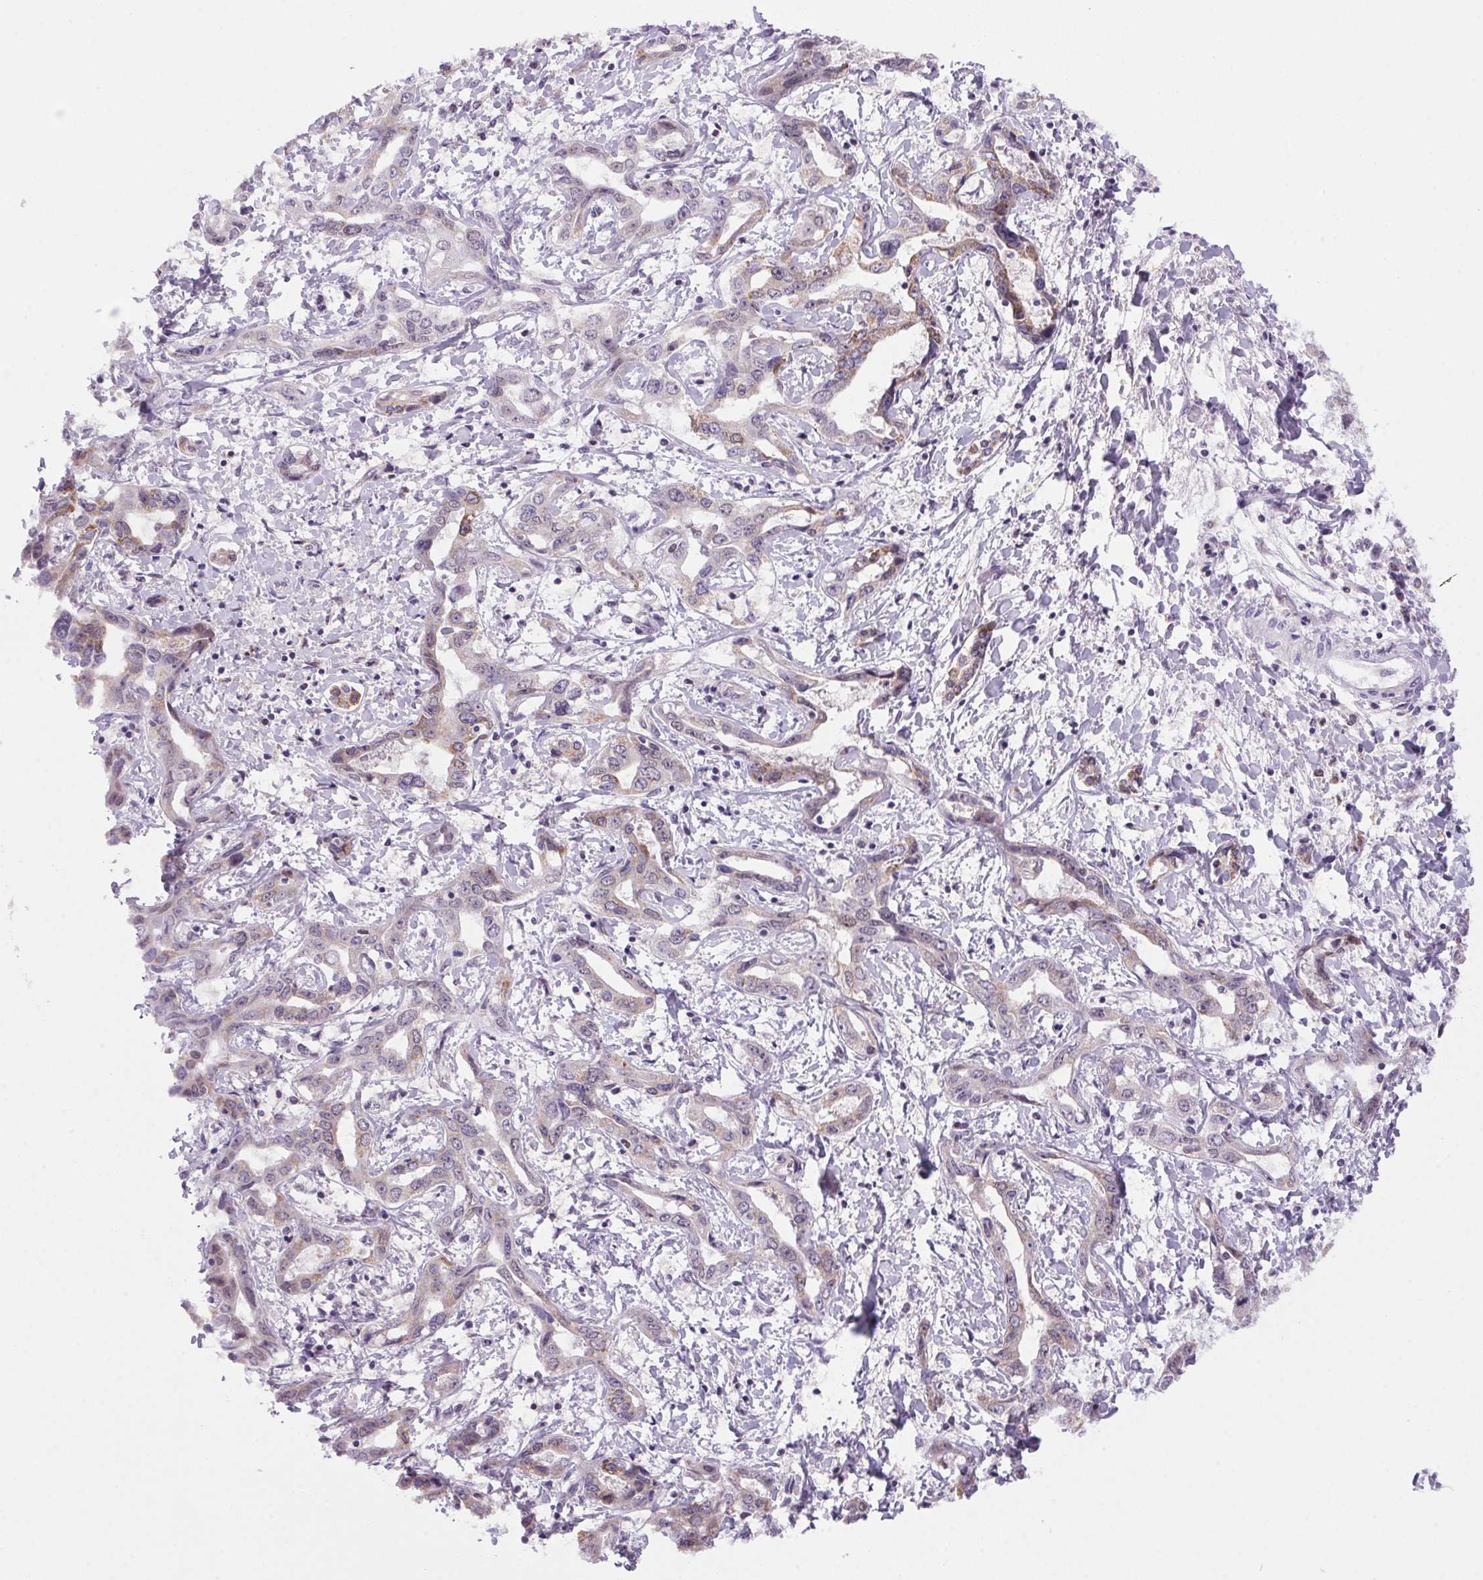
{"staining": {"intensity": "weak", "quantity": "25%-75%", "location": "cytoplasmic/membranous"}, "tissue": "liver cancer", "cell_type": "Tumor cells", "image_type": "cancer", "snomed": [{"axis": "morphology", "description": "Cholangiocarcinoma"}, {"axis": "topography", "description": "Liver"}], "caption": "Brown immunohistochemical staining in human liver cancer reveals weak cytoplasmic/membranous expression in approximately 25%-75% of tumor cells. (IHC, brightfield microscopy, high magnification).", "gene": "AKR1E2", "patient": {"sex": "male", "age": 59}}